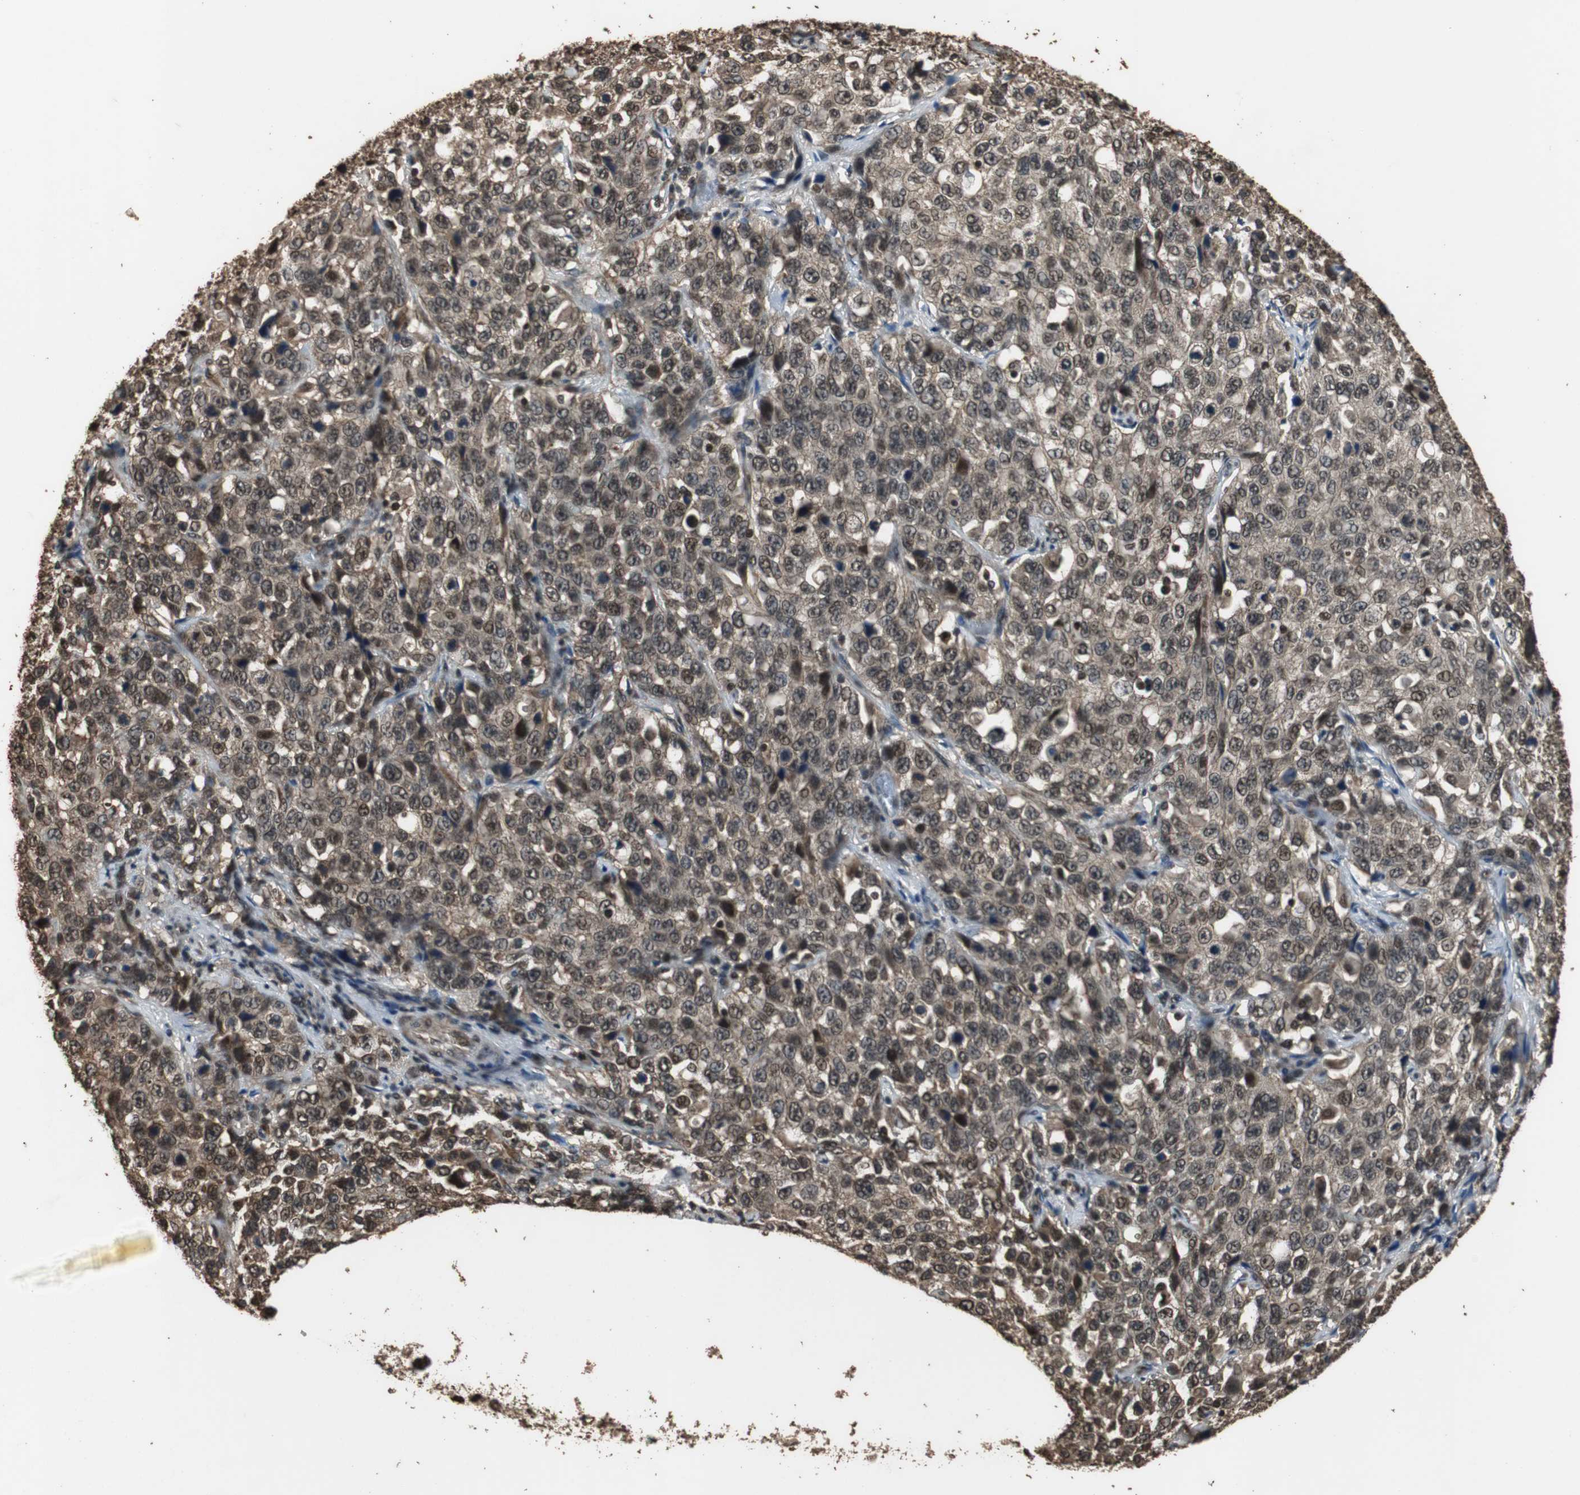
{"staining": {"intensity": "moderate", "quantity": ">75%", "location": "cytoplasmic/membranous,nuclear"}, "tissue": "stomach cancer", "cell_type": "Tumor cells", "image_type": "cancer", "snomed": [{"axis": "morphology", "description": "Normal tissue, NOS"}, {"axis": "morphology", "description": "Adenocarcinoma, NOS"}, {"axis": "topography", "description": "Stomach"}], "caption": "High-magnification brightfield microscopy of stomach adenocarcinoma stained with DAB (3,3'-diaminobenzidine) (brown) and counterstained with hematoxylin (blue). tumor cells exhibit moderate cytoplasmic/membranous and nuclear positivity is seen in about>75% of cells.", "gene": "ZNF18", "patient": {"sex": "male", "age": 48}}